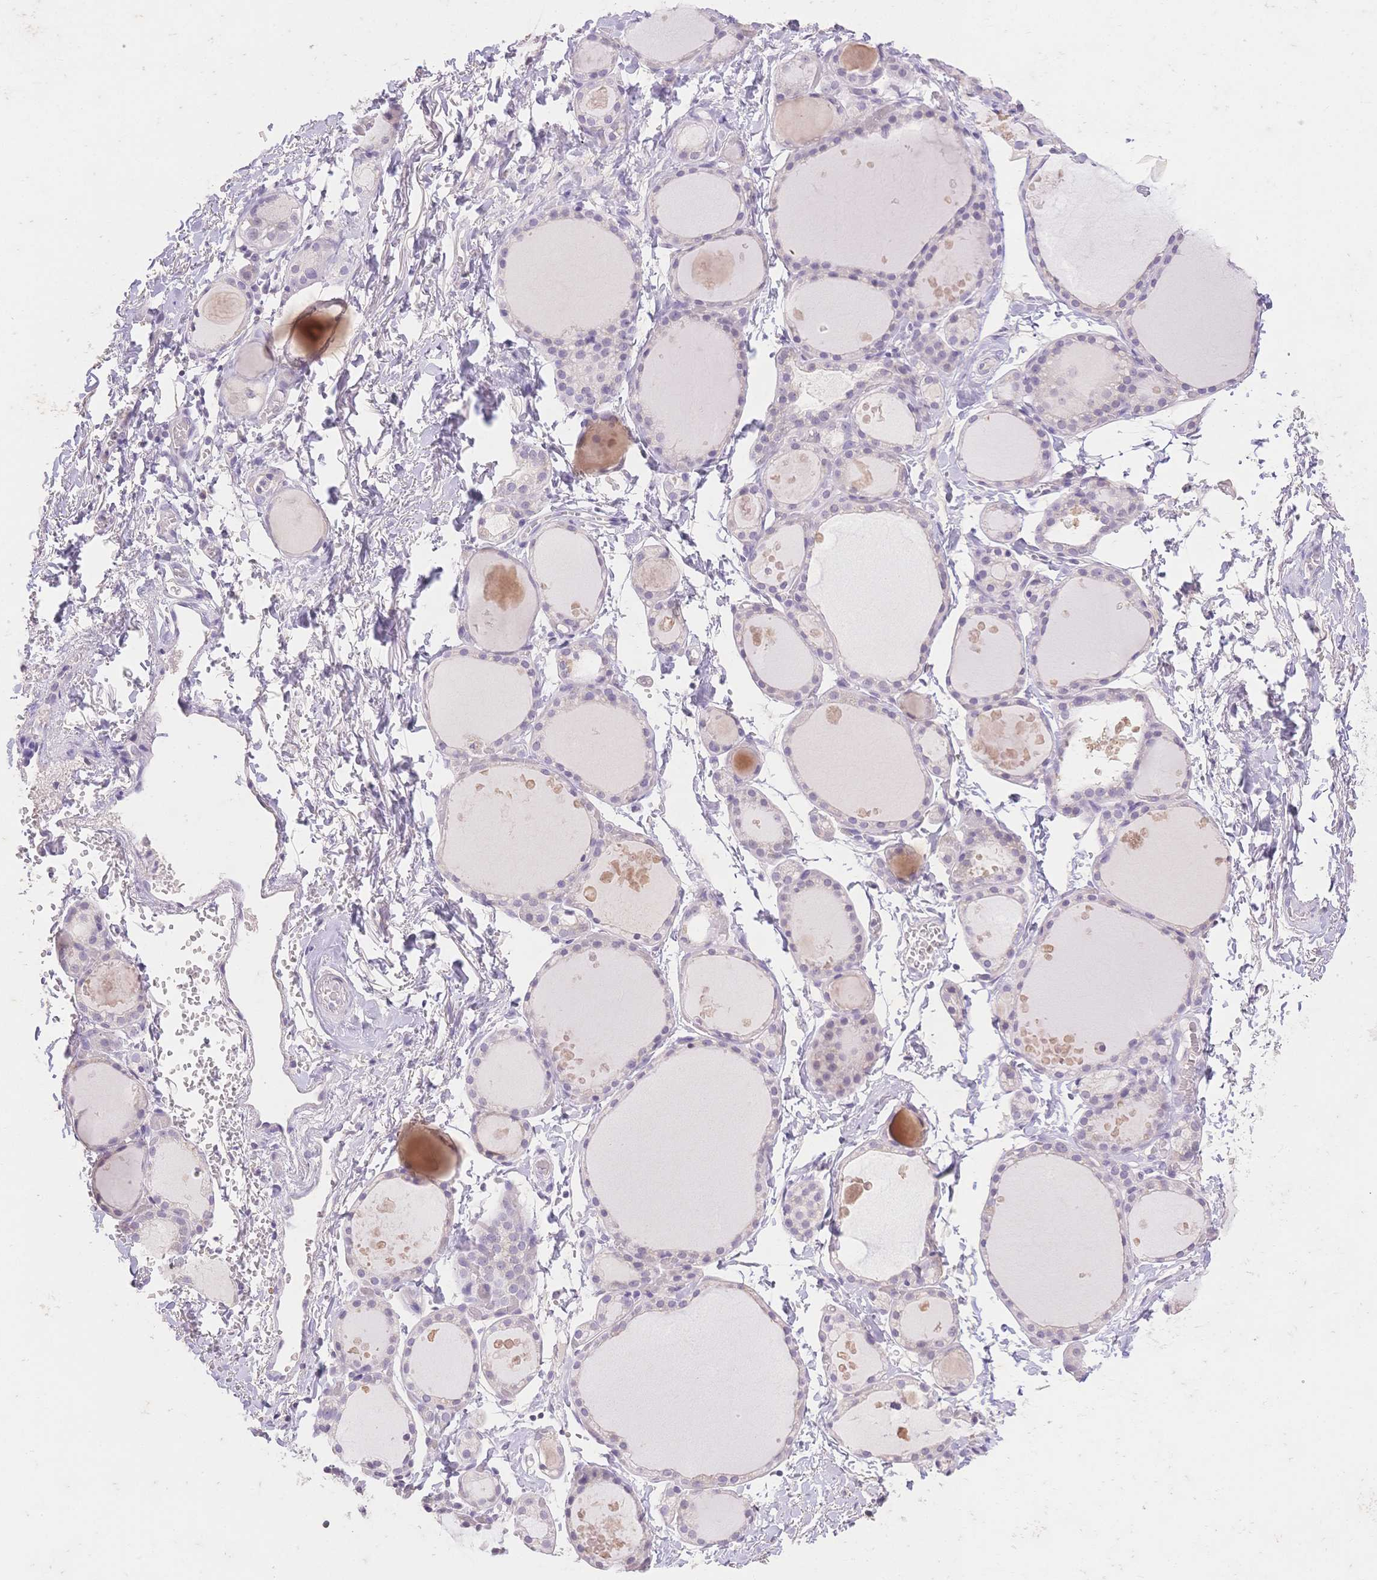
{"staining": {"intensity": "negative", "quantity": "none", "location": "none"}, "tissue": "thyroid gland", "cell_type": "Glandular cells", "image_type": "normal", "snomed": [{"axis": "morphology", "description": "Normal tissue, NOS"}, {"axis": "topography", "description": "Thyroid gland"}], "caption": "Human thyroid gland stained for a protein using immunohistochemistry exhibits no staining in glandular cells.", "gene": "SUV39H2", "patient": {"sex": "male", "age": 68}}